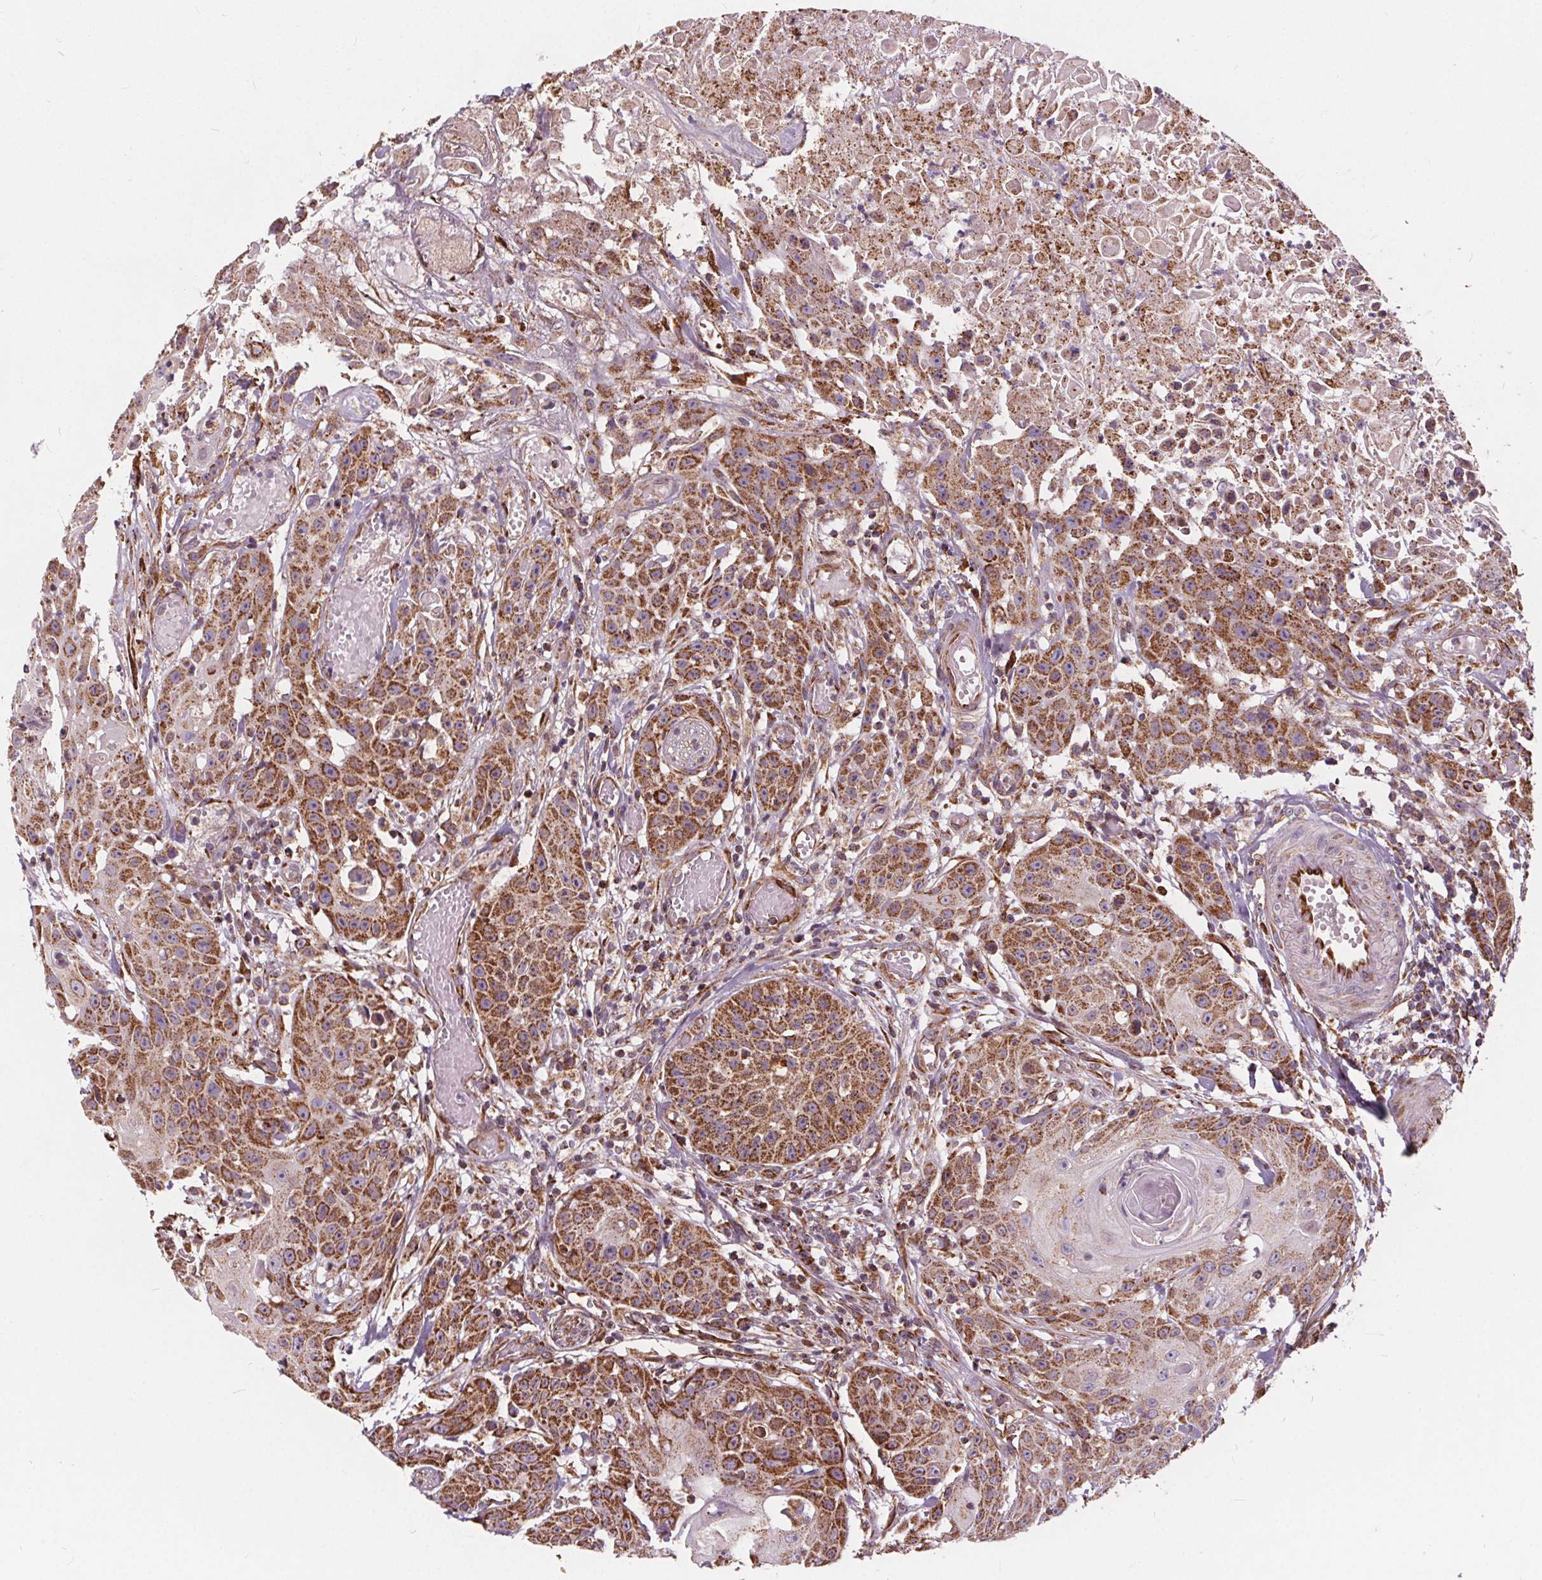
{"staining": {"intensity": "moderate", "quantity": "25%-75%", "location": "cytoplasmic/membranous"}, "tissue": "head and neck cancer", "cell_type": "Tumor cells", "image_type": "cancer", "snomed": [{"axis": "morphology", "description": "Squamous cell carcinoma, NOS"}, {"axis": "topography", "description": "Oral tissue"}, {"axis": "topography", "description": "Head-Neck"}], "caption": "Immunohistochemistry staining of squamous cell carcinoma (head and neck), which demonstrates medium levels of moderate cytoplasmic/membranous staining in approximately 25%-75% of tumor cells indicating moderate cytoplasmic/membranous protein expression. The staining was performed using DAB (brown) for protein detection and nuclei were counterstained in hematoxylin (blue).", "gene": "PLSCR3", "patient": {"sex": "female", "age": 55}}